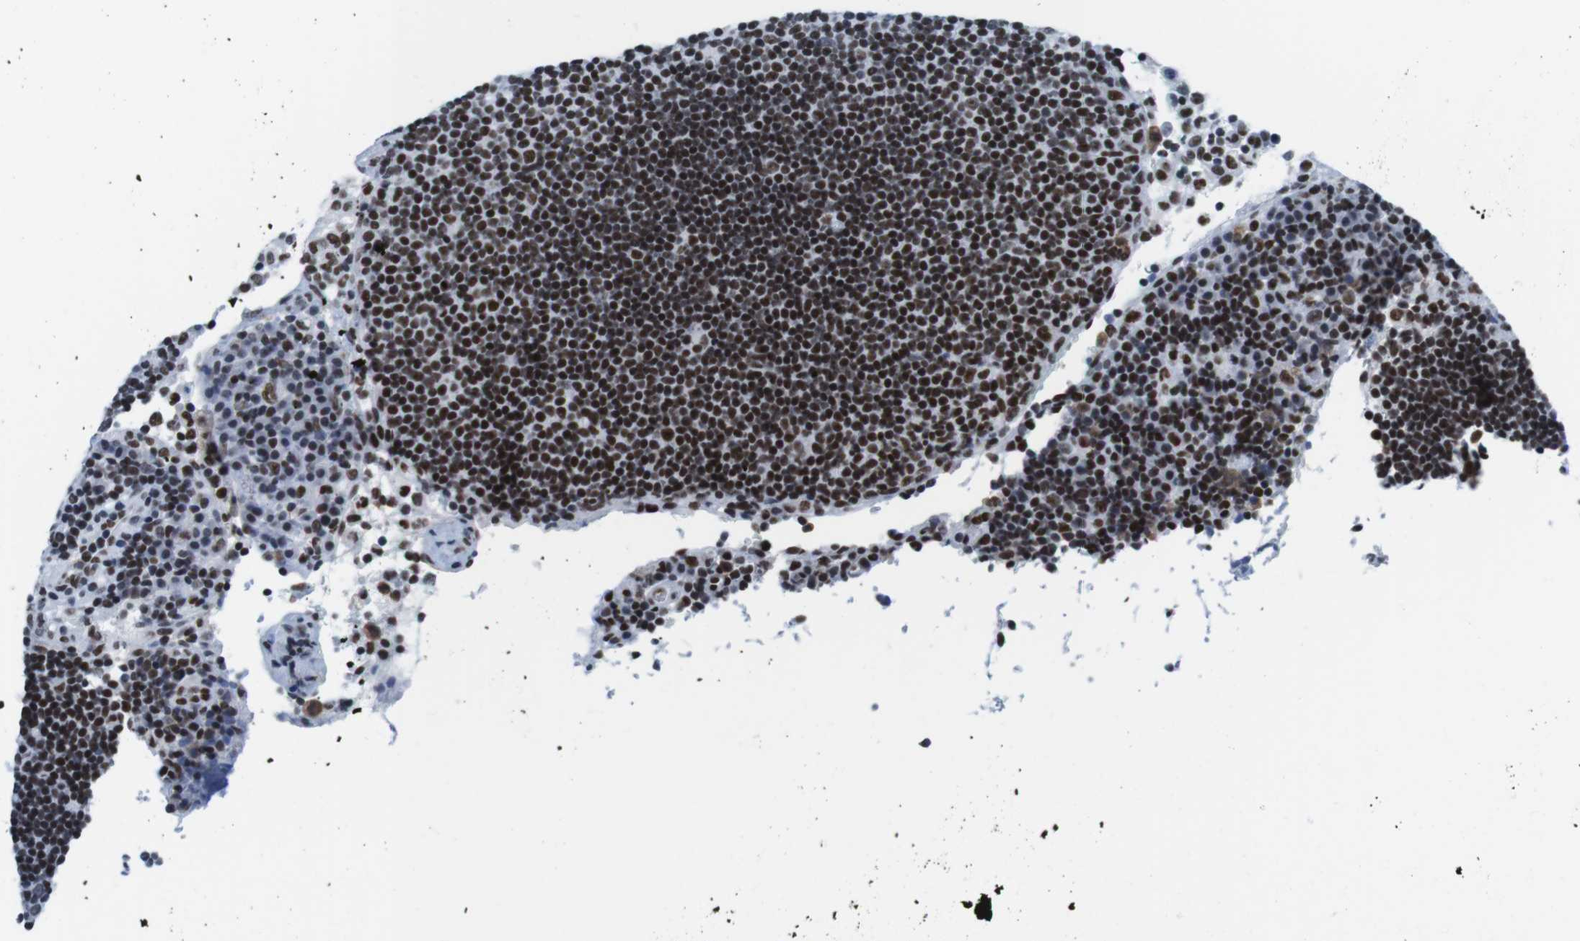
{"staining": {"intensity": "weak", "quantity": "25%-75%", "location": "nuclear"}, "tissue": "lymph node", "cell_type": "Germinal center cells", "image_type": "normal", "snomed": [{"axis": "morphology", "description": "Normal tissue, NOS"}, {"axis": "topography", "description": "Lymph node"}], "caption": "Lymph node stained for a protein (brown) reveals weak nuclear positive expression in approximately 25%-75% of germinal center cells.", "gene": "IFI16", "patient": {"sex": "female", "age": 53}}